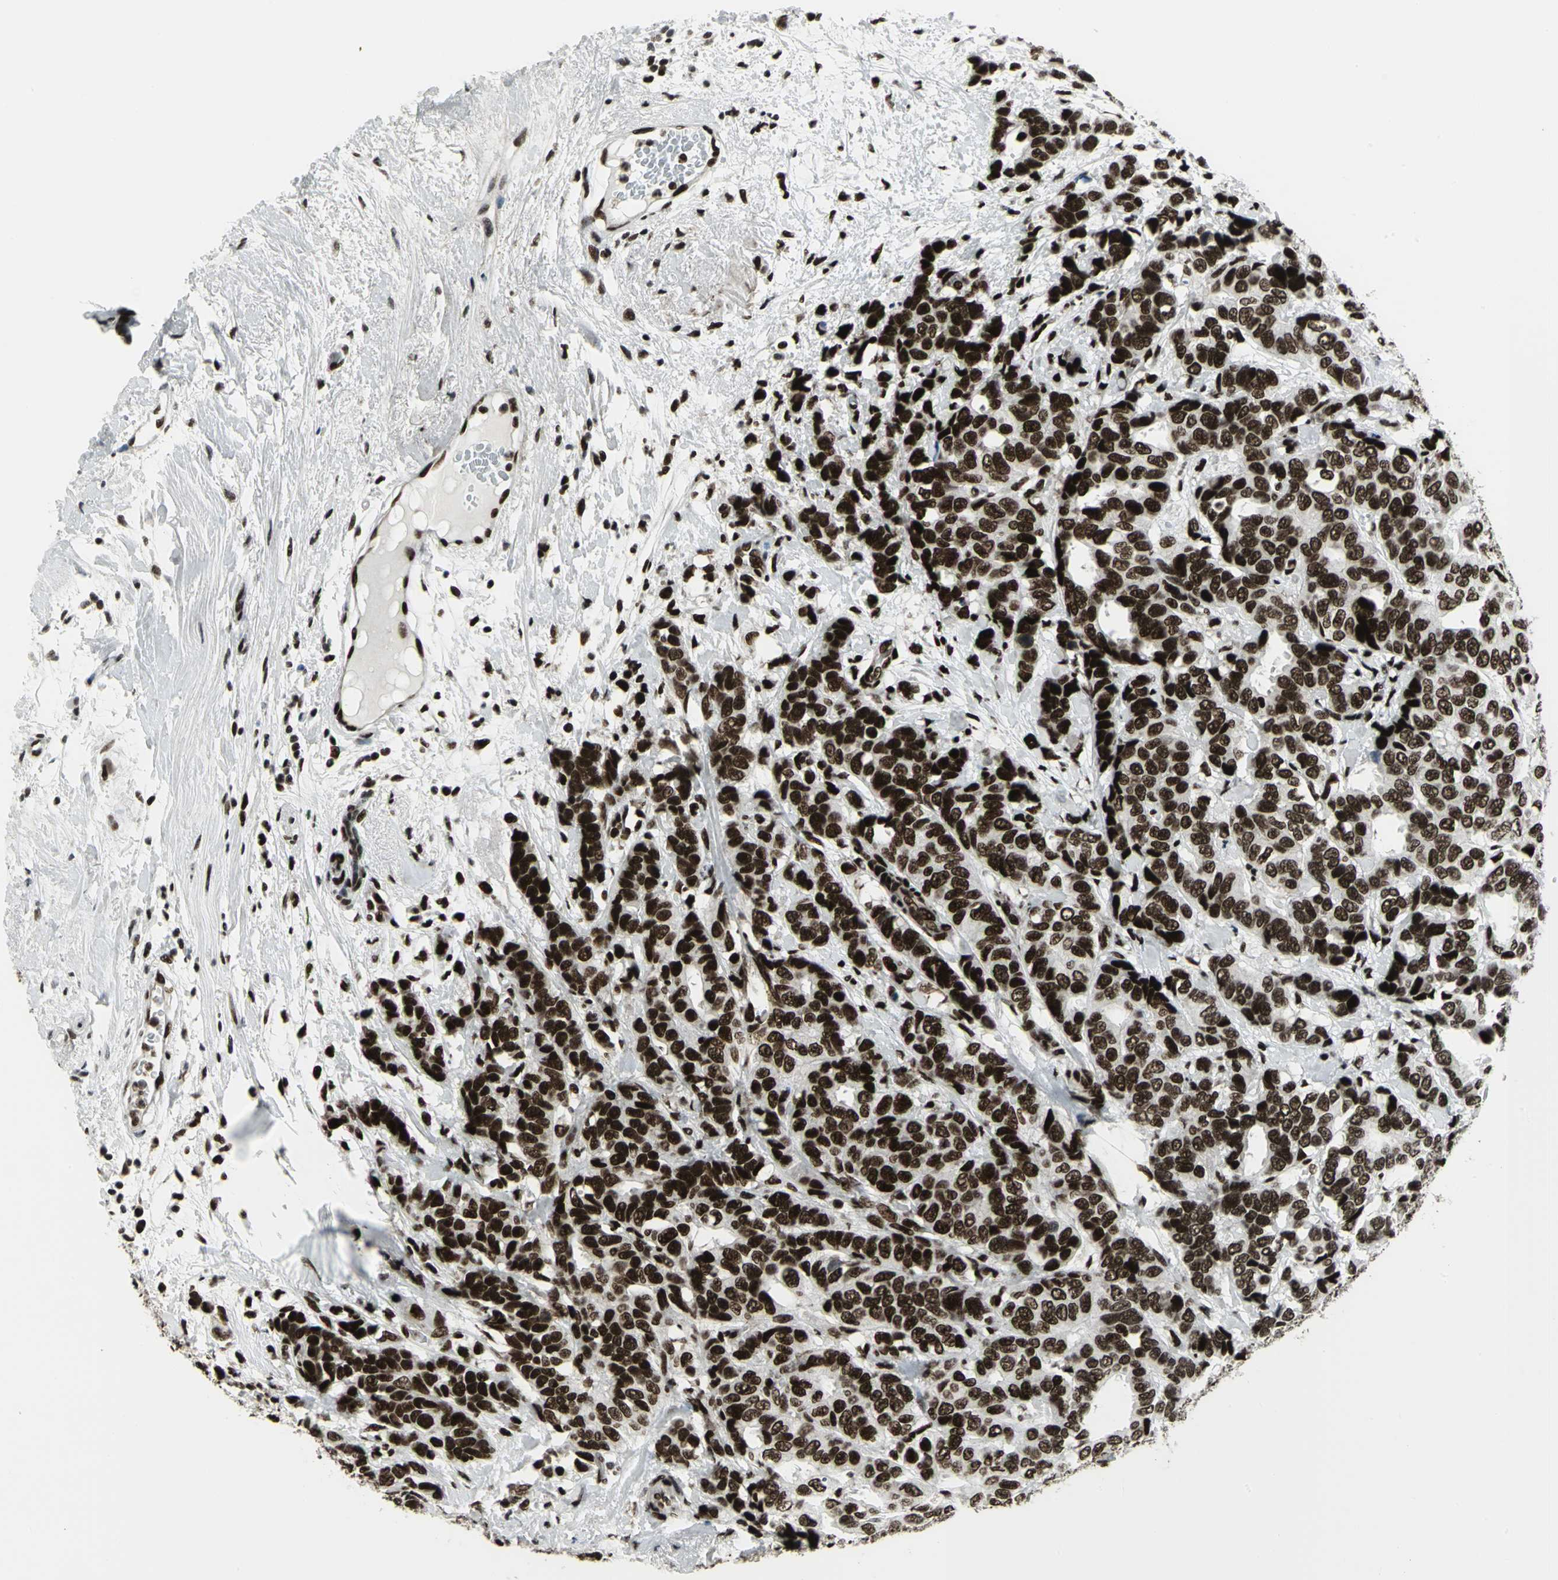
{"staining": {"intensity": "strong", "quantity": ">75%", "location": "nuclear"}, "tissue": "breast cancer", "cell_type": "Tumor cells", "image_type": "cancer", "snomed": [{"axis": "morphology", "description": "Duct carcinoma"}, {"axis": "topography", "description": "Breast"}], "caption": "DAB immunohistochemical staining of breast cancer (intraductal carcinoma) displays strong nuclear protein staining in about >75% of tumor cells.", "gene": "SMARCA4", "patient": {"sex": "female", "age": 87}}